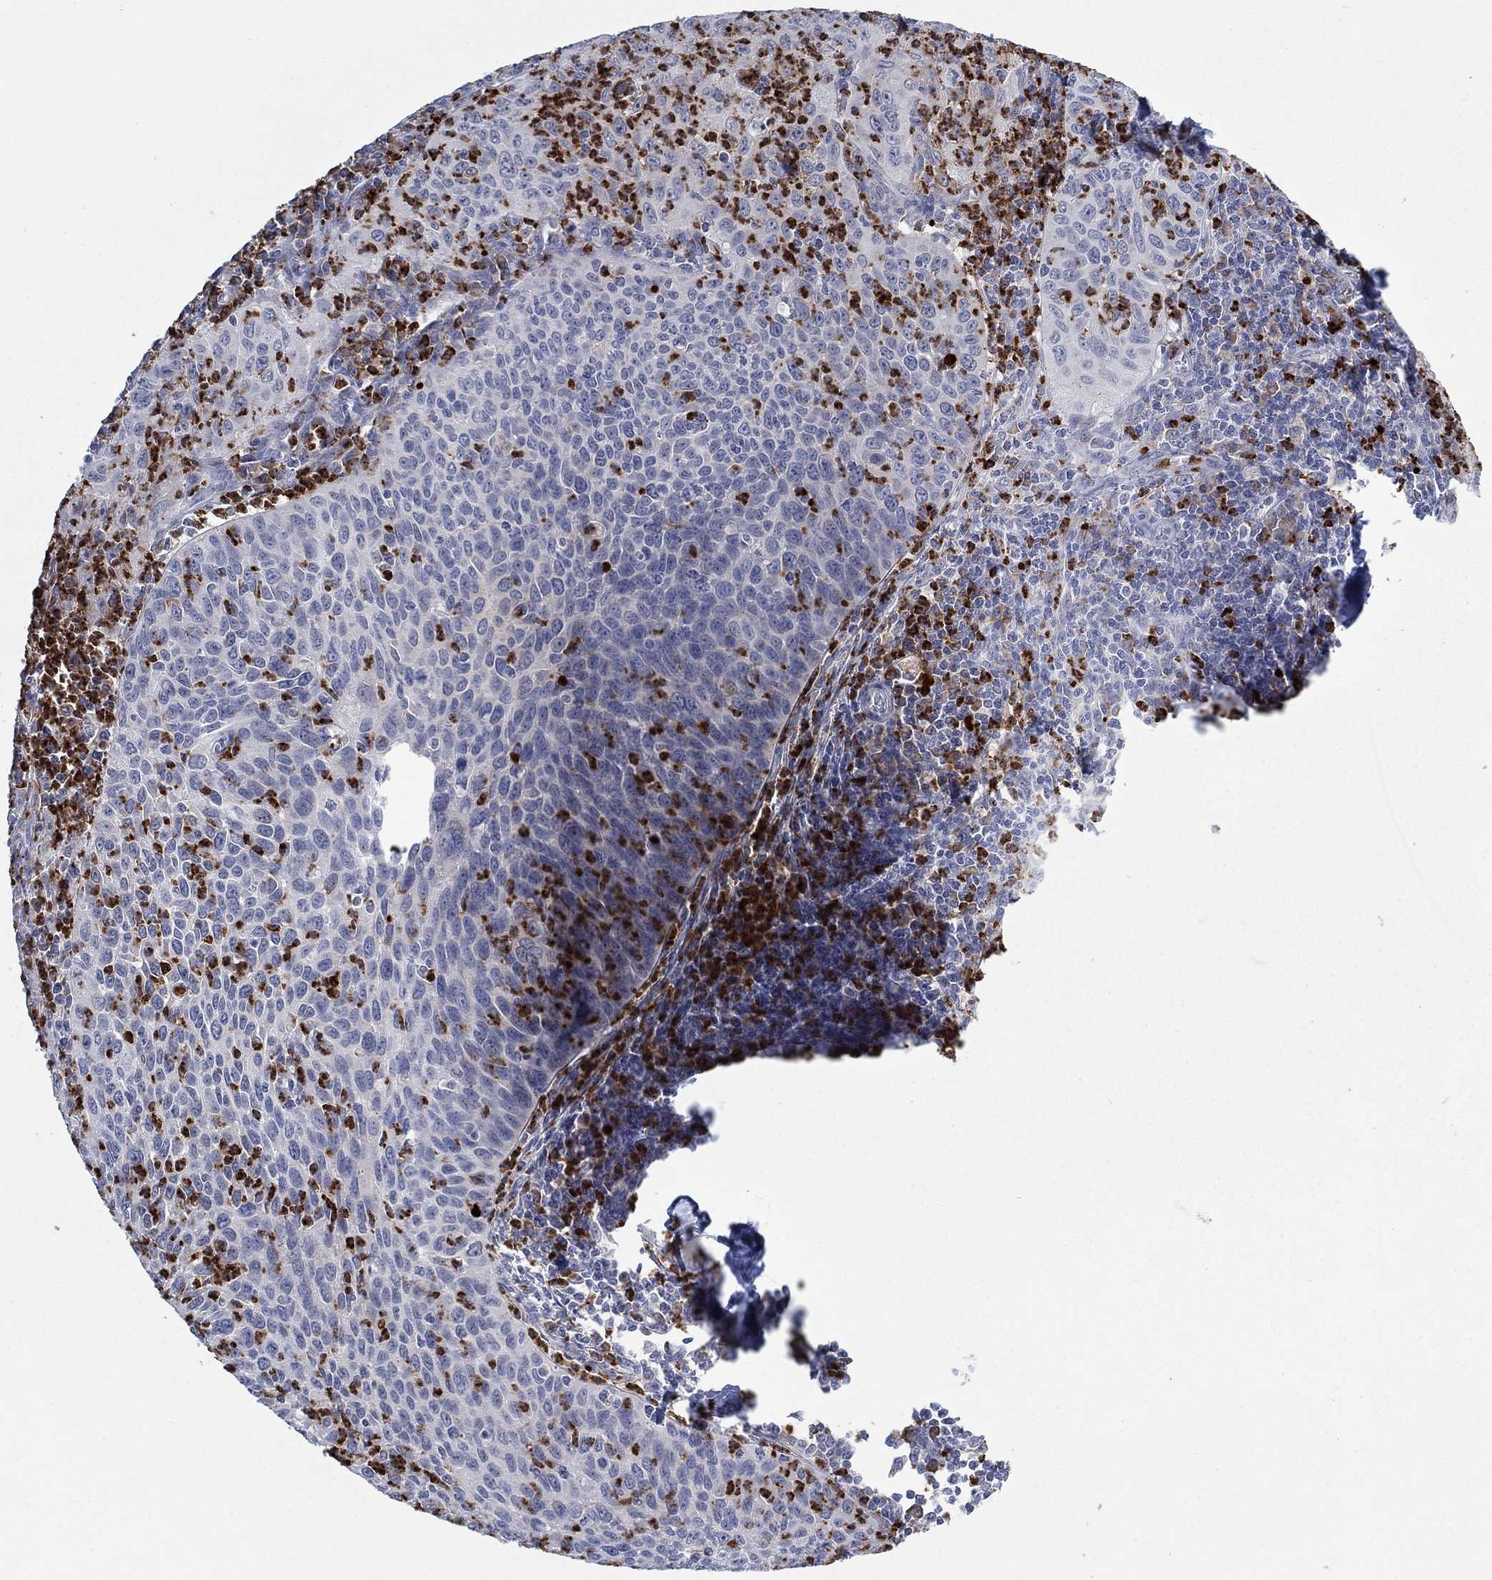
{"staining": {"intensity": "negative", "quantity": "none", "location": "none"}, "tissue": "cervical cancer", "cell_type": "Tumor cells", "image_type": "cancer", "snomed": [{"axis": "morphology", "description": "Squamous cell carcinoma, NOS"}, {"axis": "topography", "description": "Cervix"}], "caption": "Immunohistochemistry photomicrograph of human squamous cell carcinoma (cervical) stained for a protein (brown), which displays no staining in tumor cells. (Stains: DAB (3,3'-diaminobenzidine) immunohistochemistry with hematoxylin counter stain, Microscopy: brightfield microscopy at high magnification).", "gene": "MTRFR", "patient": {"sex": "female", "age": 26}}